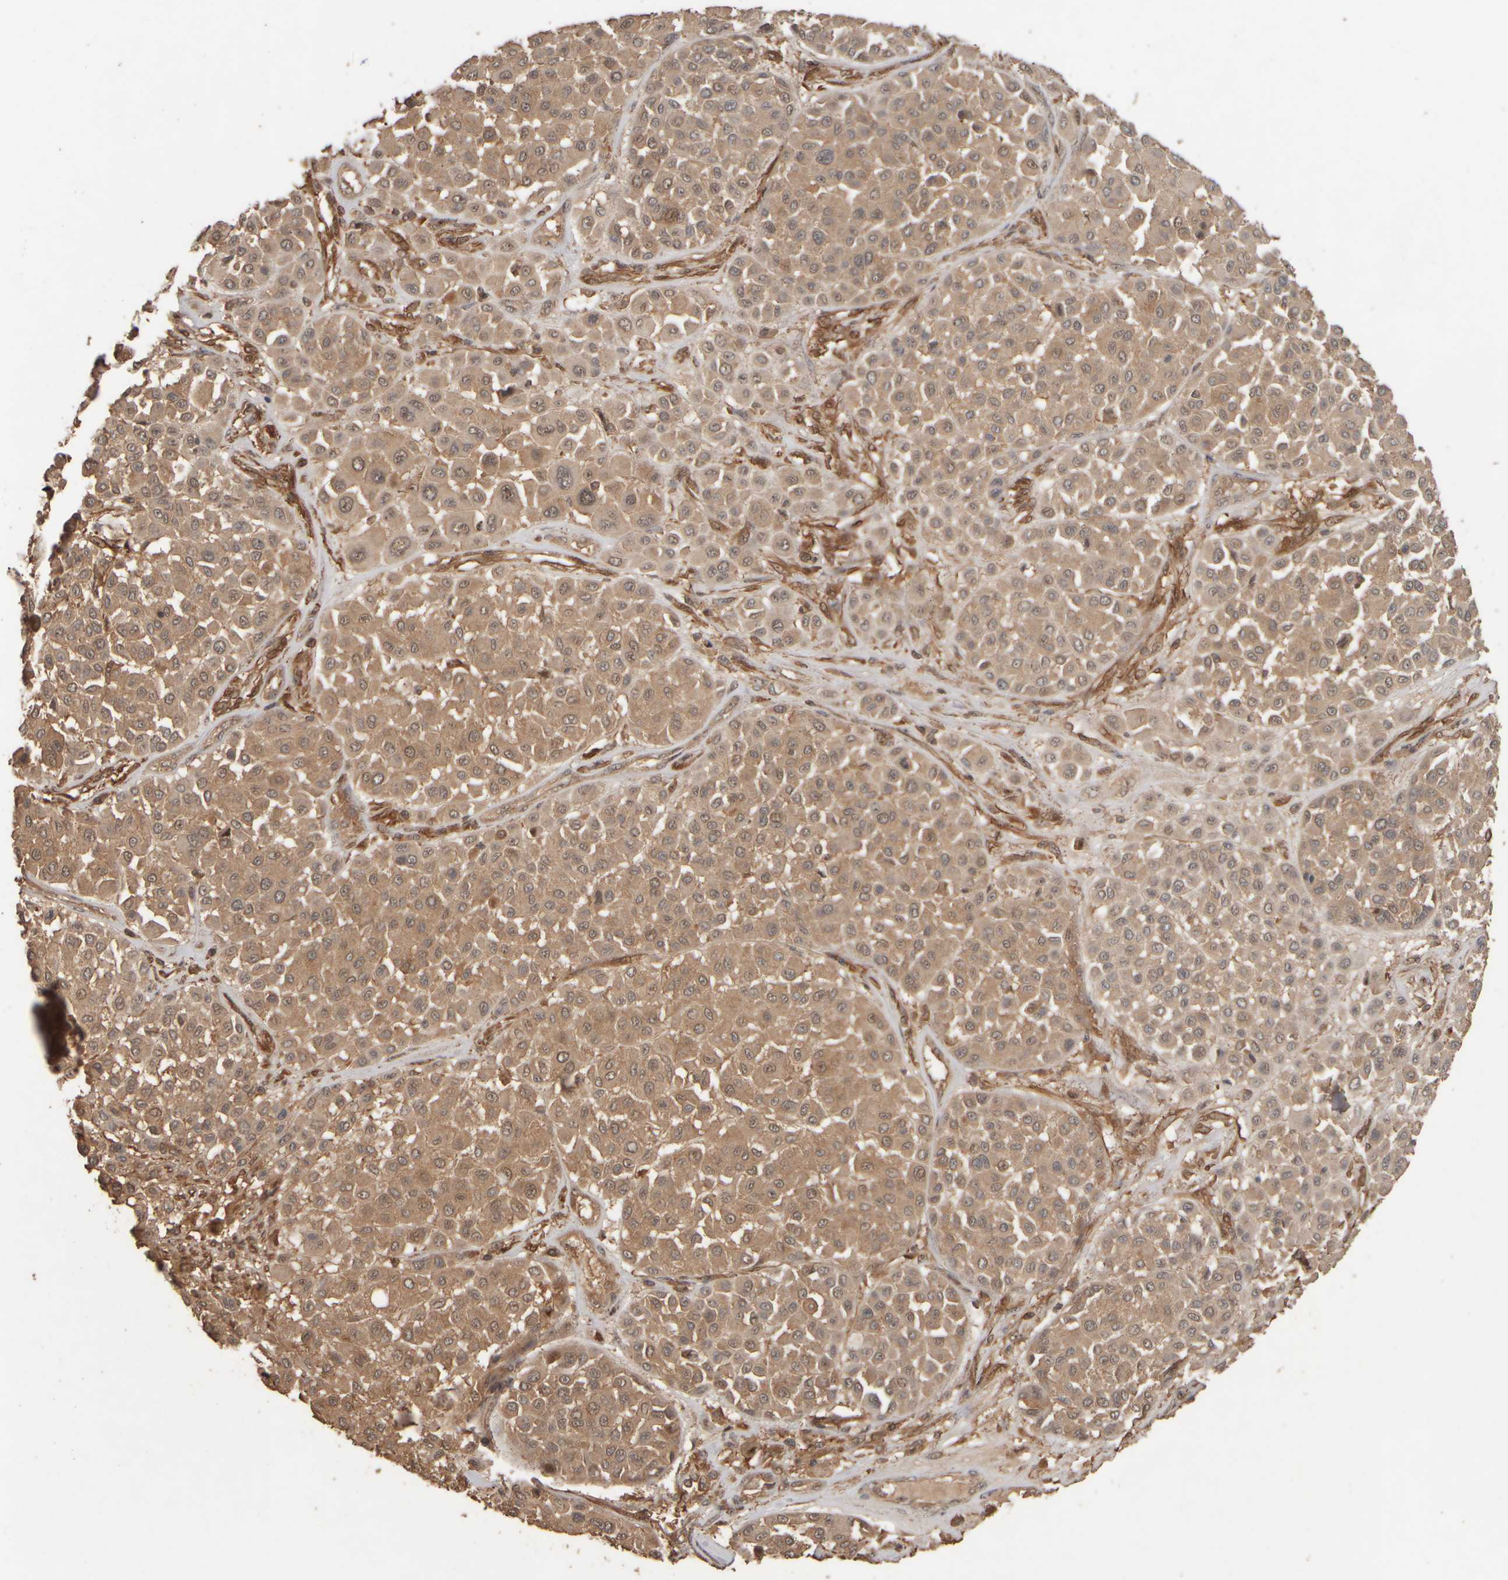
{"staining": {"intensity": "moderate", "quantity": ">75%", "location": "cytoplasmic/membranous,nuclear"}, "tissue": "melanoma", "cell_type": "Tumor cells", "image_type": "cancer", "snomed": [{"axis": "morphology", "description": "Malignant melanoma, Metastatic site"}, {"axis": "topography", "description": "Soft tissue"}], "caption": "Protein expression analysis of human malignant melanoma (metastatic site) reveals moderate cytoplasmic/membranous and nuclear positivity in about >75% of tumor cells.", "gene": "SPHK1", "patient": {"sex": "male", "age": 41}}